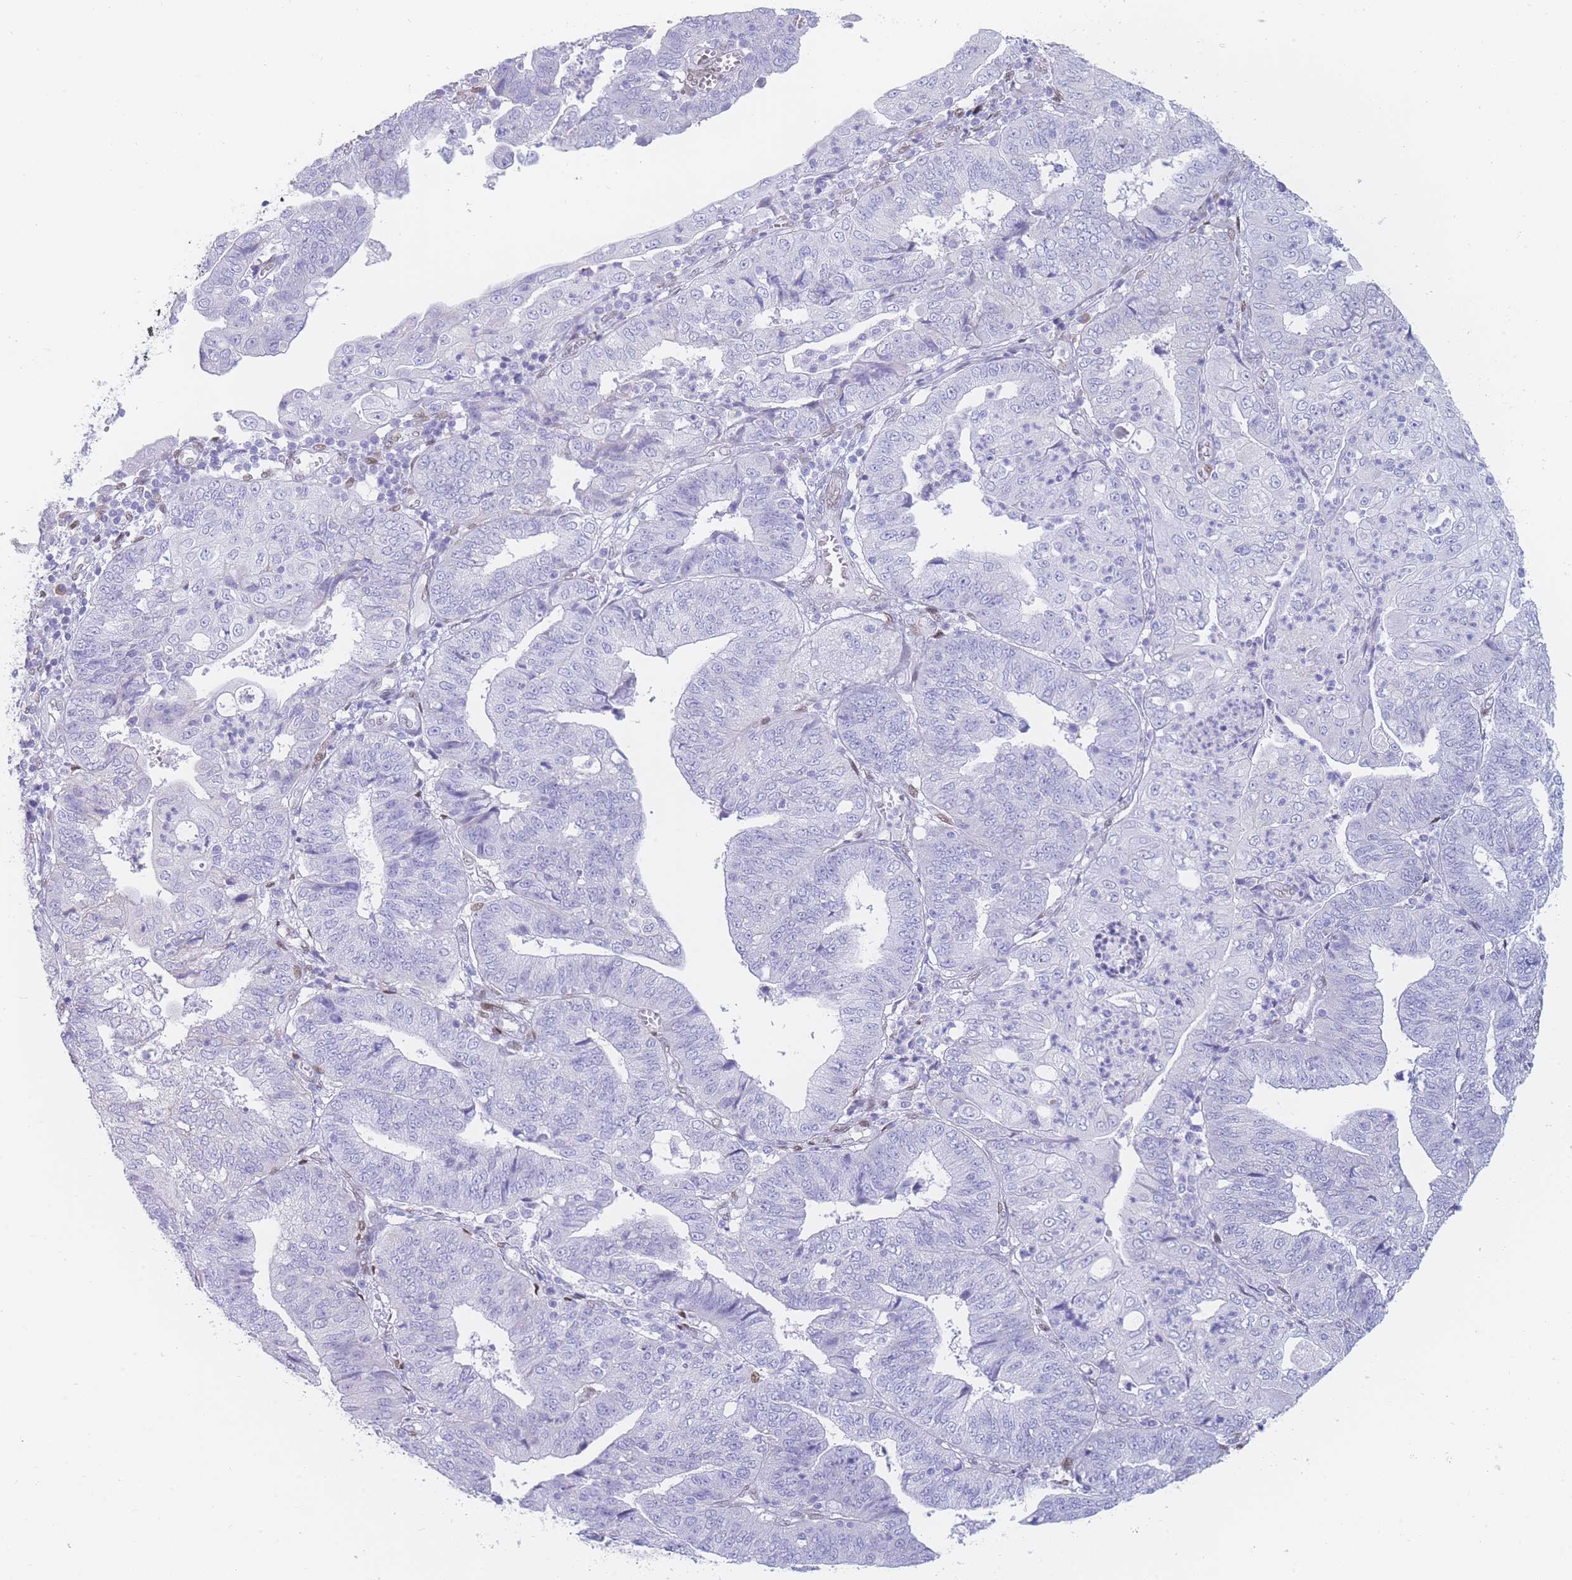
{"staining": {"intensity": "negative", "quantity": "none", "location": "none"}, "tissue": "endometrial cancer", "cell_type": "Tumor cells", "image_type": "cancer", "snomed": [{"axis": "morphology", "description": "Adenocarcinoma, NOS"}, {"axis": "topography", "description": "Endometrium"}], "caption": "Tumor cells are negative for protein expression in human endometrial adenocarcinoma.", "gene": "PSMB5", "patient": {"sex": "female", "age": 56}}